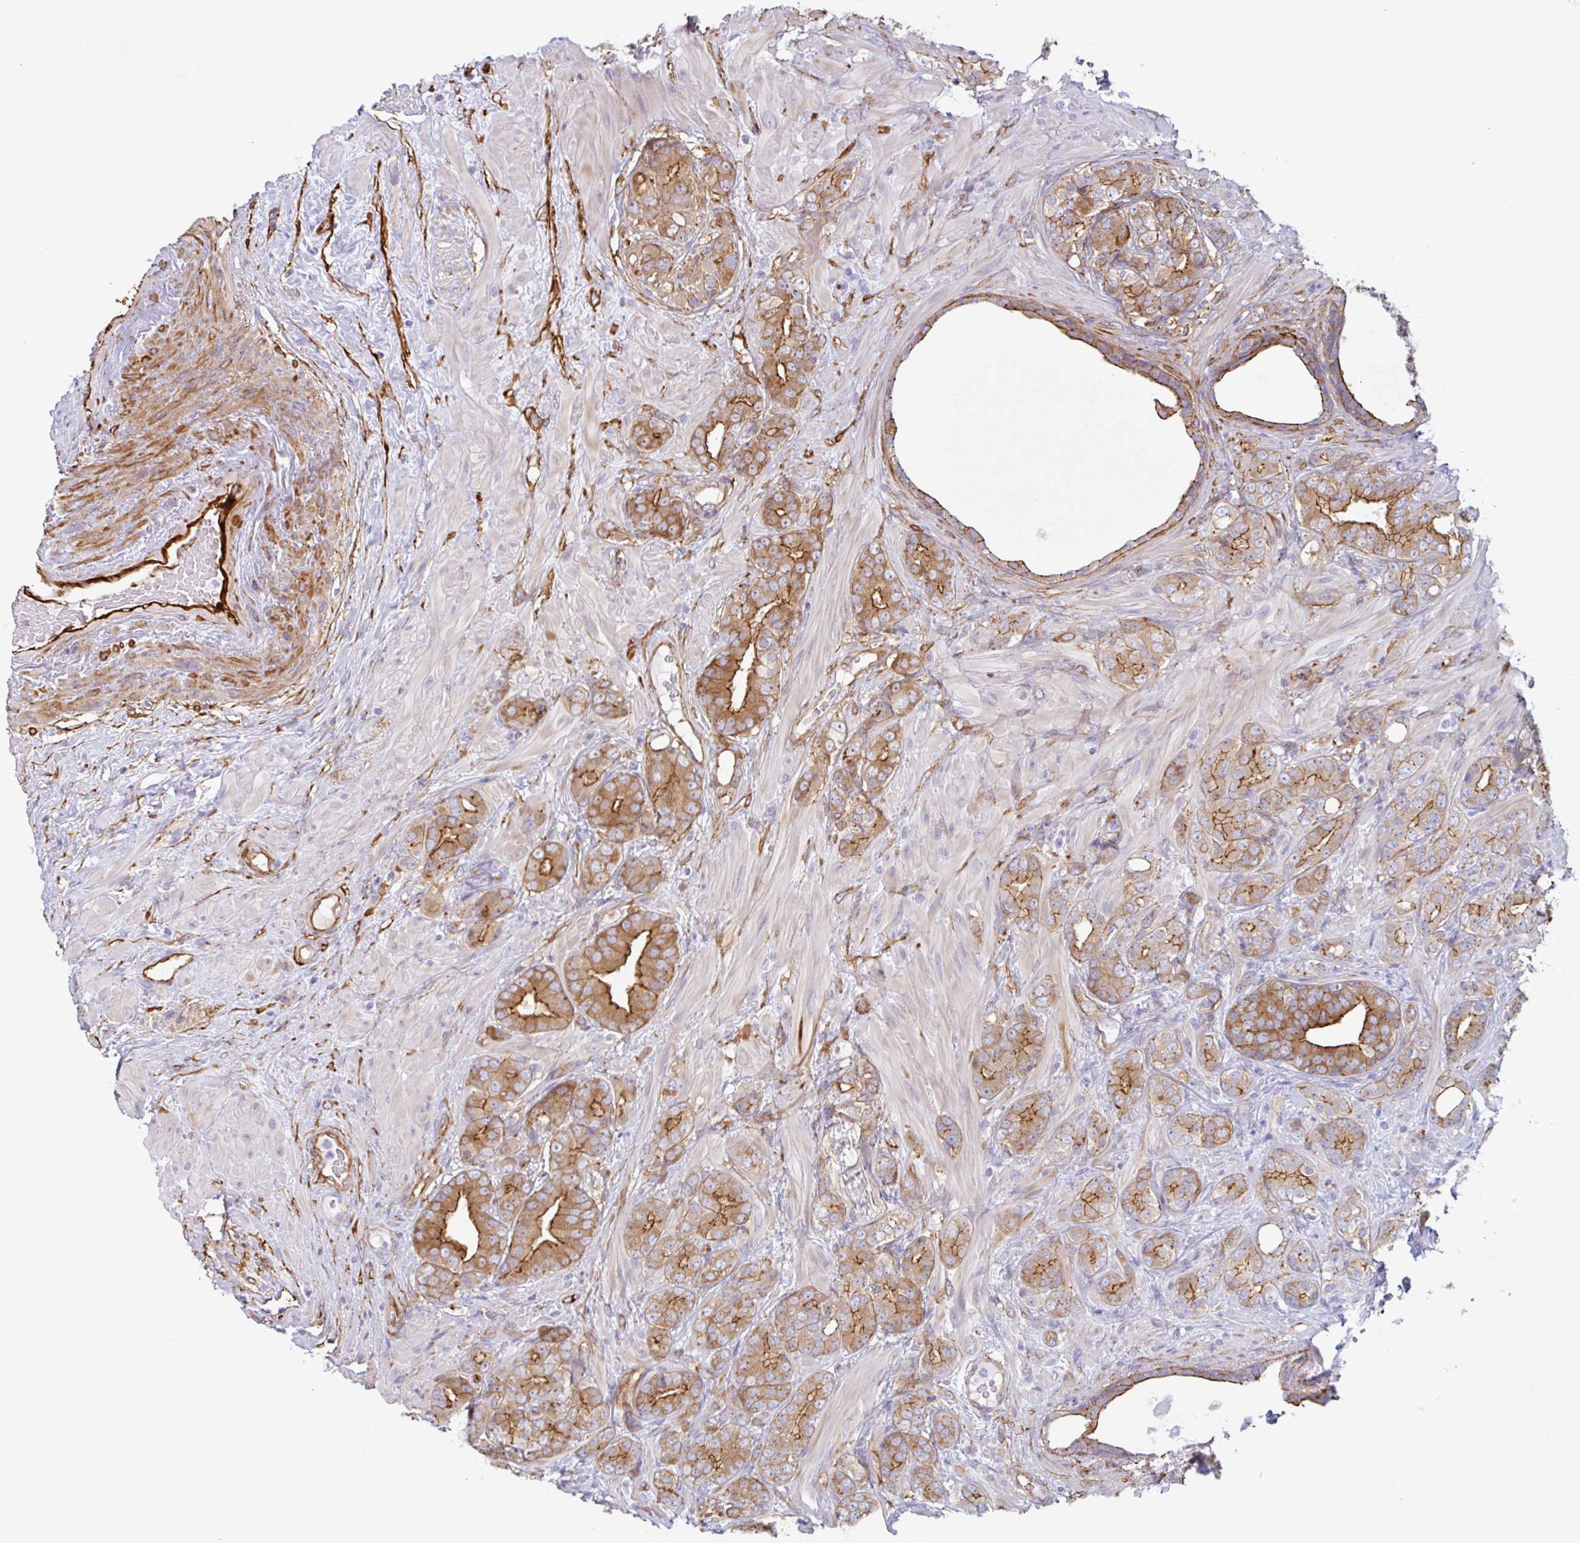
{"staining": {"intensity": "moderate", "quantity": ">75%", "location": "cytoplasmic/membranous"}, "tissue": "prostate cancer", "cell_type": "Tumor cells", "image_type": "cancer", "snomed": [{"axis": "morphology", "description": "Adenocarcinoma, High grade"}, {"axis": "topography", "description": "Prostate"}], "caption": "There is medium levels of moderate cytoplasmic/membranous expression in tumor cells of prostate cancer (high-grade adenocarcinoma), as demonstrated by immunohistochemical staining (brown color).", "gene": "MYH10", "patient": {"sex": "male", "age": 62}}